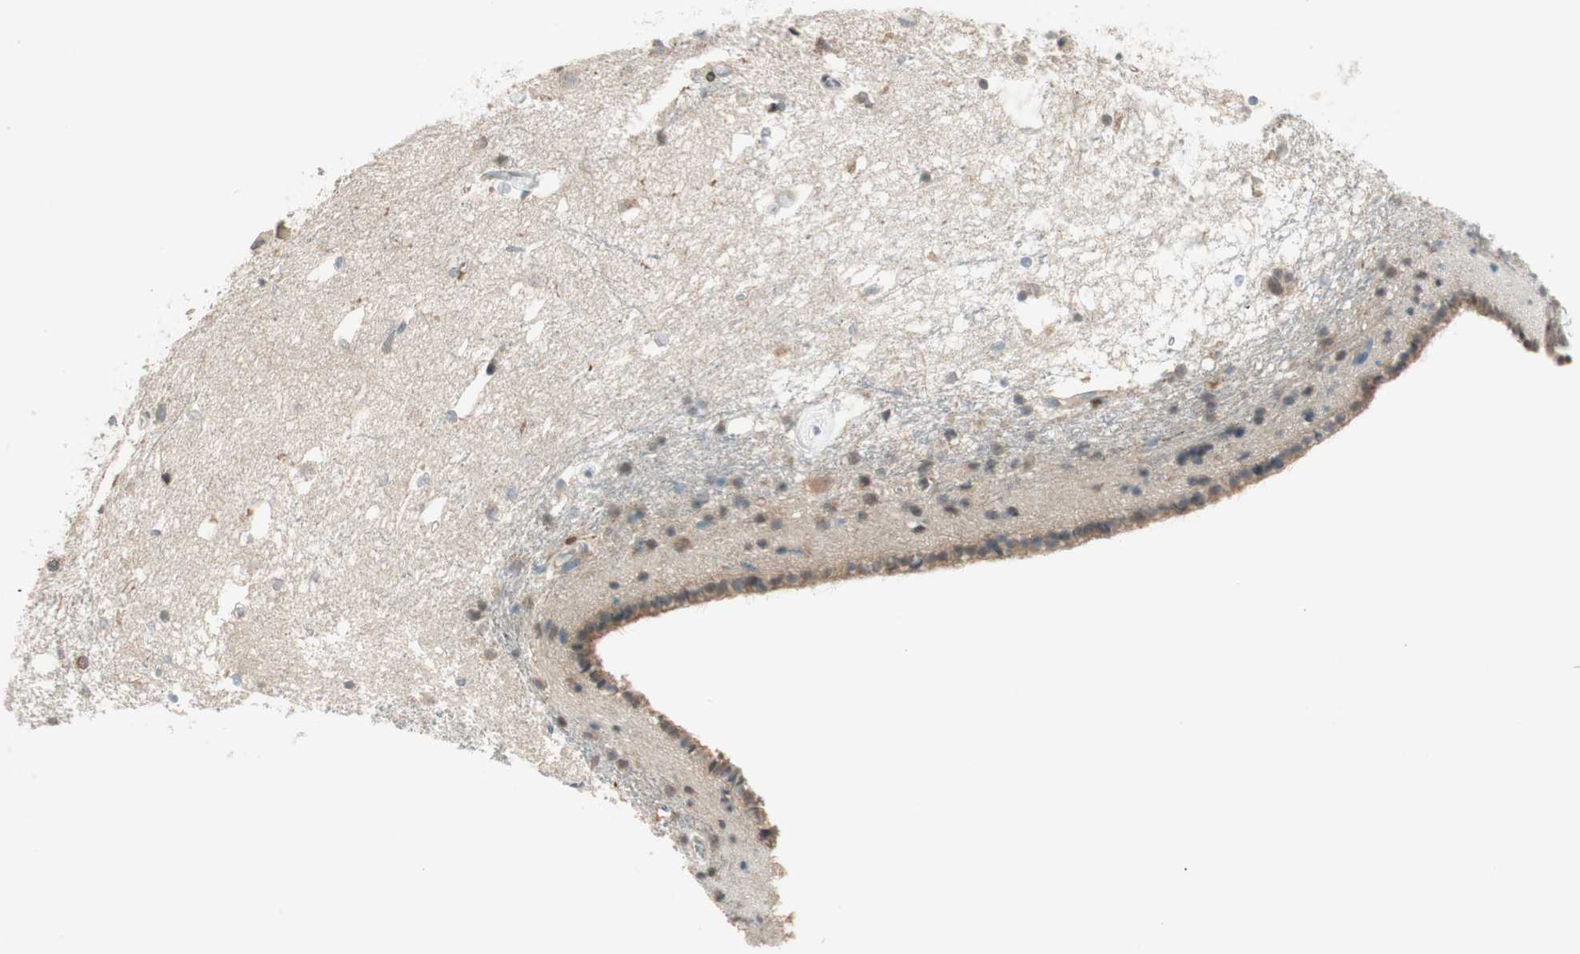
{"staining": {"intensity": "moderate", "quantity": "25%-75%", "location": "nuclear"}, "tissue": "caudate", "cell_type": "Glial cells", "image_type": "normal", "snomed": [{"axis": "morphology", "description": "Normal tissue, NOS"}, {"axis": "topography", "description": "Lateral ventricle wall"}], "caption": "The immunohistochemical stain labels moderate nuclear staining in glial cells of normal caudate. (DAB (3,3'-diaminobenzidine) = brown stain, brightfield microscopy at high magnification).", "gene": "CGRRF1", "patient": {"sex": "female", "age": 19}}